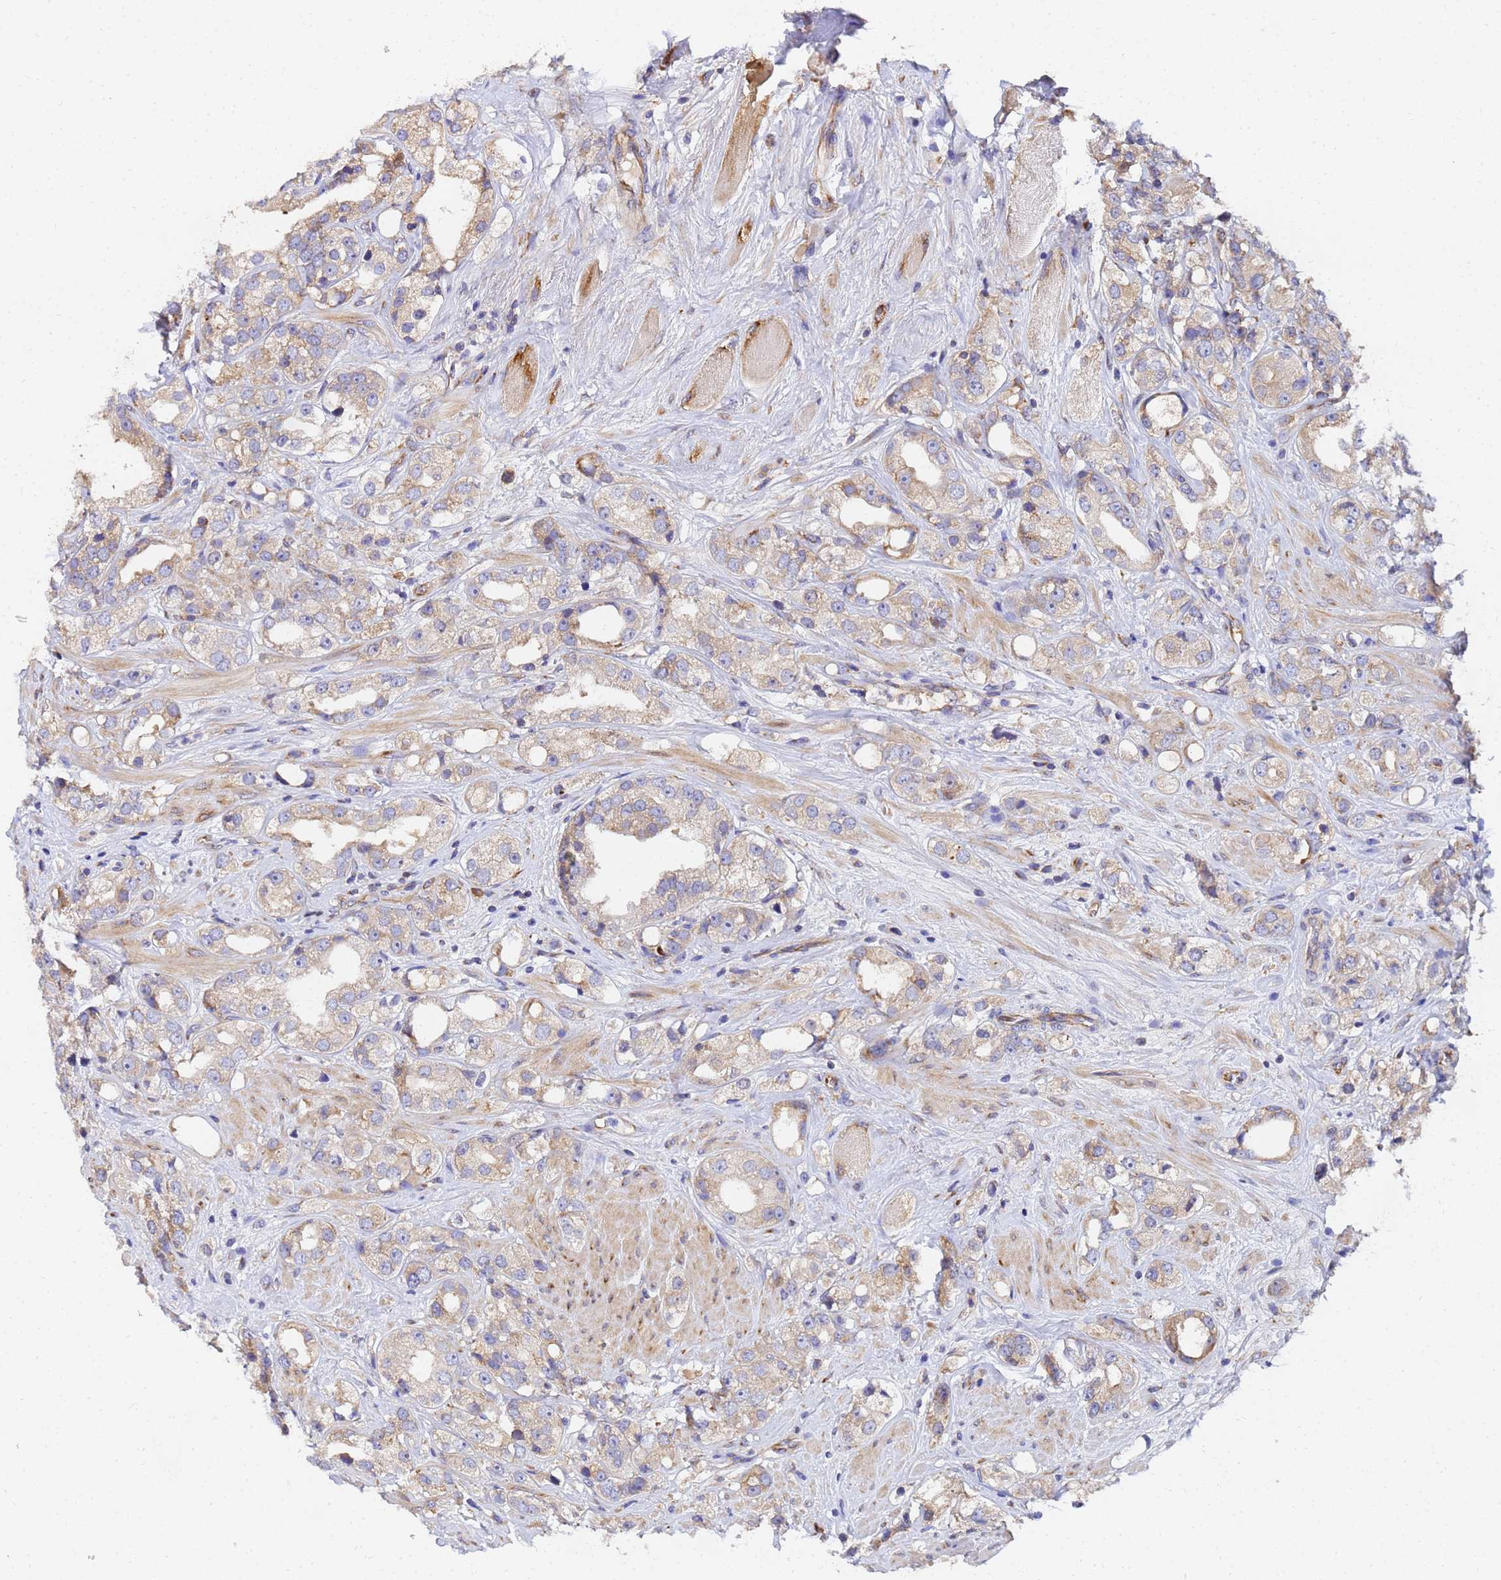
{"staining": {"intensity": "weak", "quantity": "25%-75%", "location": "cytoplasmic/membranous"}, "tissue": "prostate cancer", "cell_type": "Tumor cells", "image_type": "cancer", "snomed": [{"axis": "morphology", "description": "Adenocarcinoma, NOS"}, {"axis": "topography", "description": "Prostate"}], "caption": "About 25%-75% of tumor cells in human prostate adenocarcinoma demonstrate weak cytoplasmic/membranous protein positivity as visualized by brown immunohistochemical staining.", "gene": "POM121", "patient": {"sex": "male", "age": 79}}